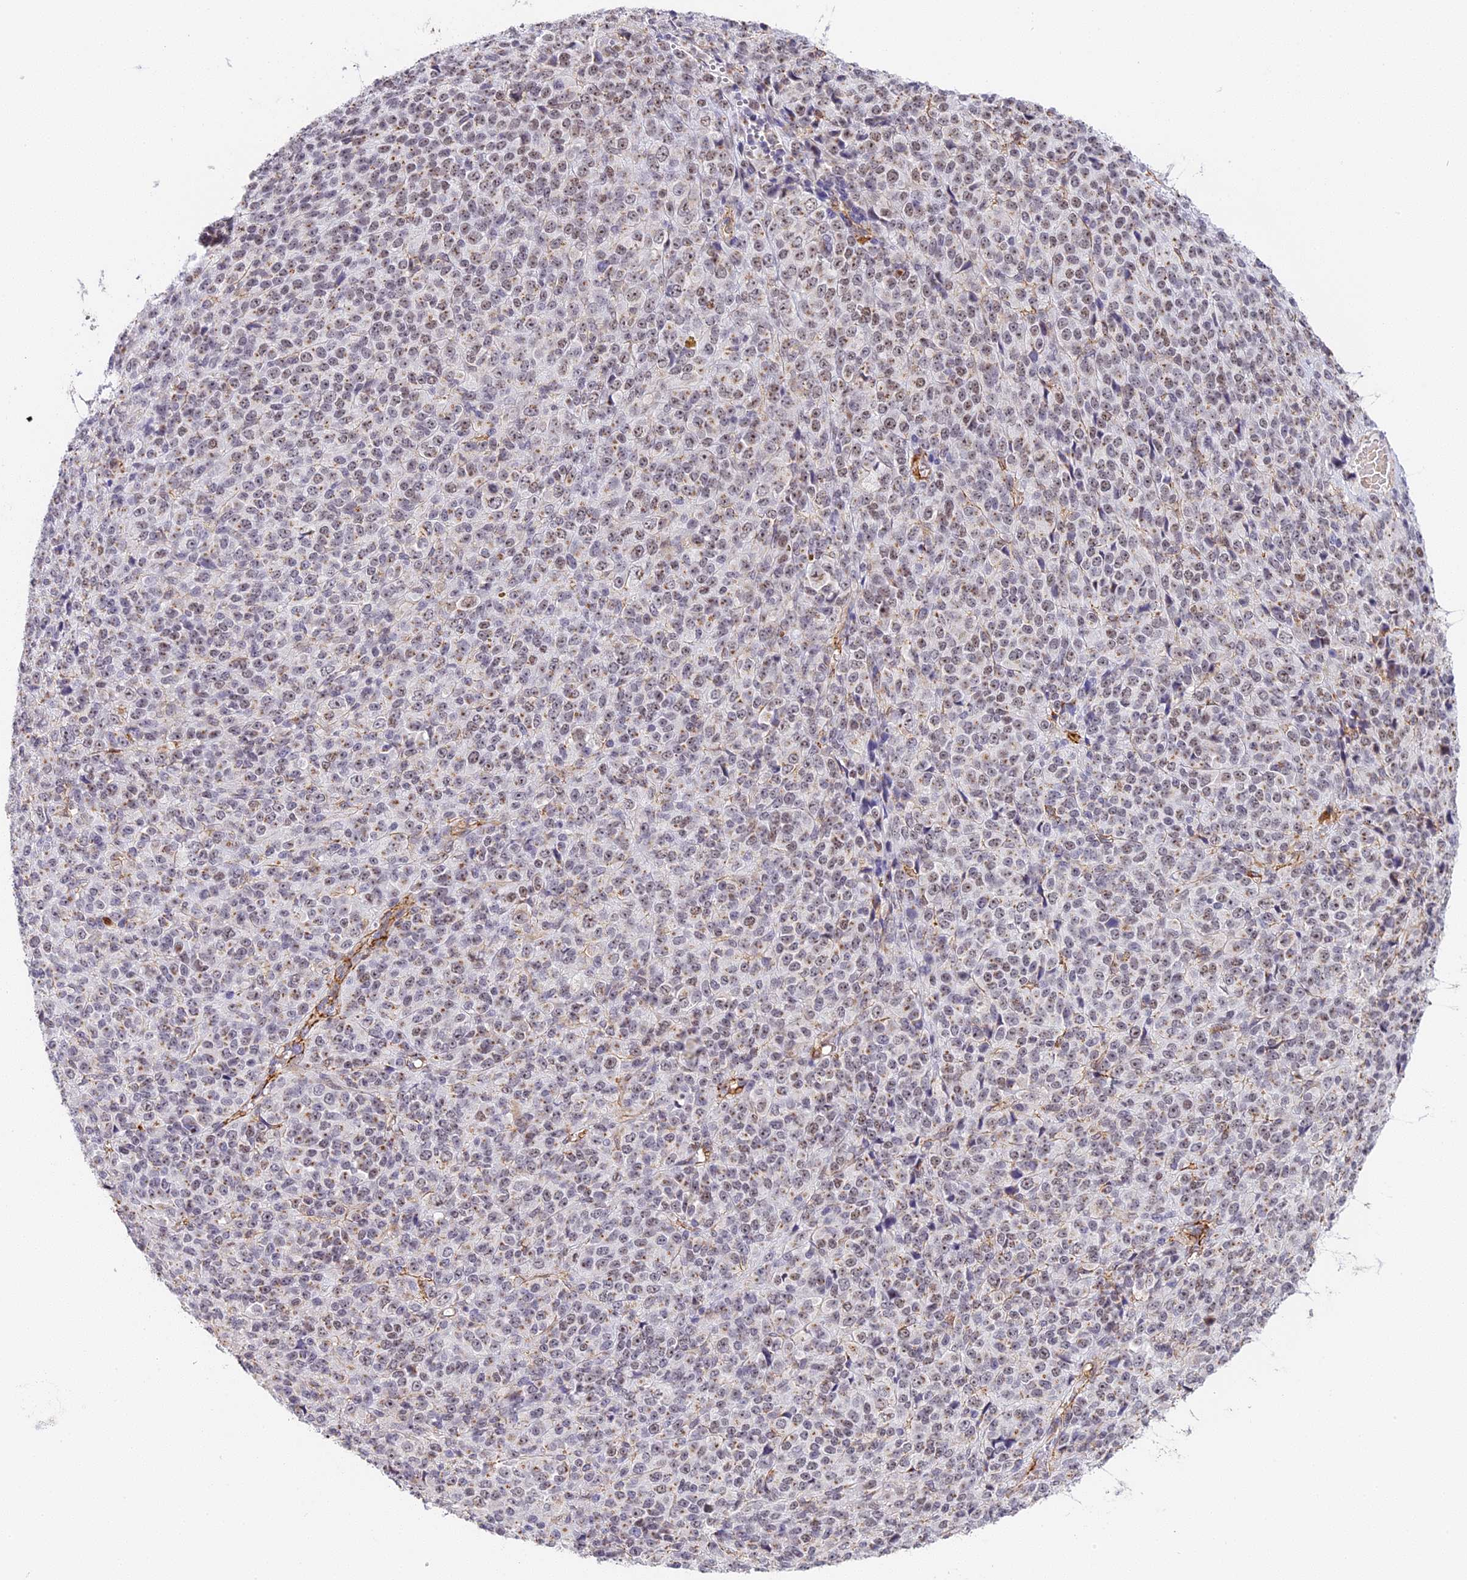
{"staining": {"intensity": "weak", "quantity": "25%-75%", "location": "cytoplasmic/membranous,nuclear"}, "tissue": "melanoma", "cell_type": "Tumor cells", "image_type": "cancer", "snomed": [{"axis": "morphology", "description": "Malignant melanoma, Metastatic site"}, {"axis": "topography", "description": "Brain"}], "caption": "This histopathology image shows IHC staining of human melanoma, with low weak cytoplasmic/membranous and nuclear expression in approximately 25%-75% of tumor cells.", "gene": "HEATR5B", "patient": {"sex": "female", "age": 56}}